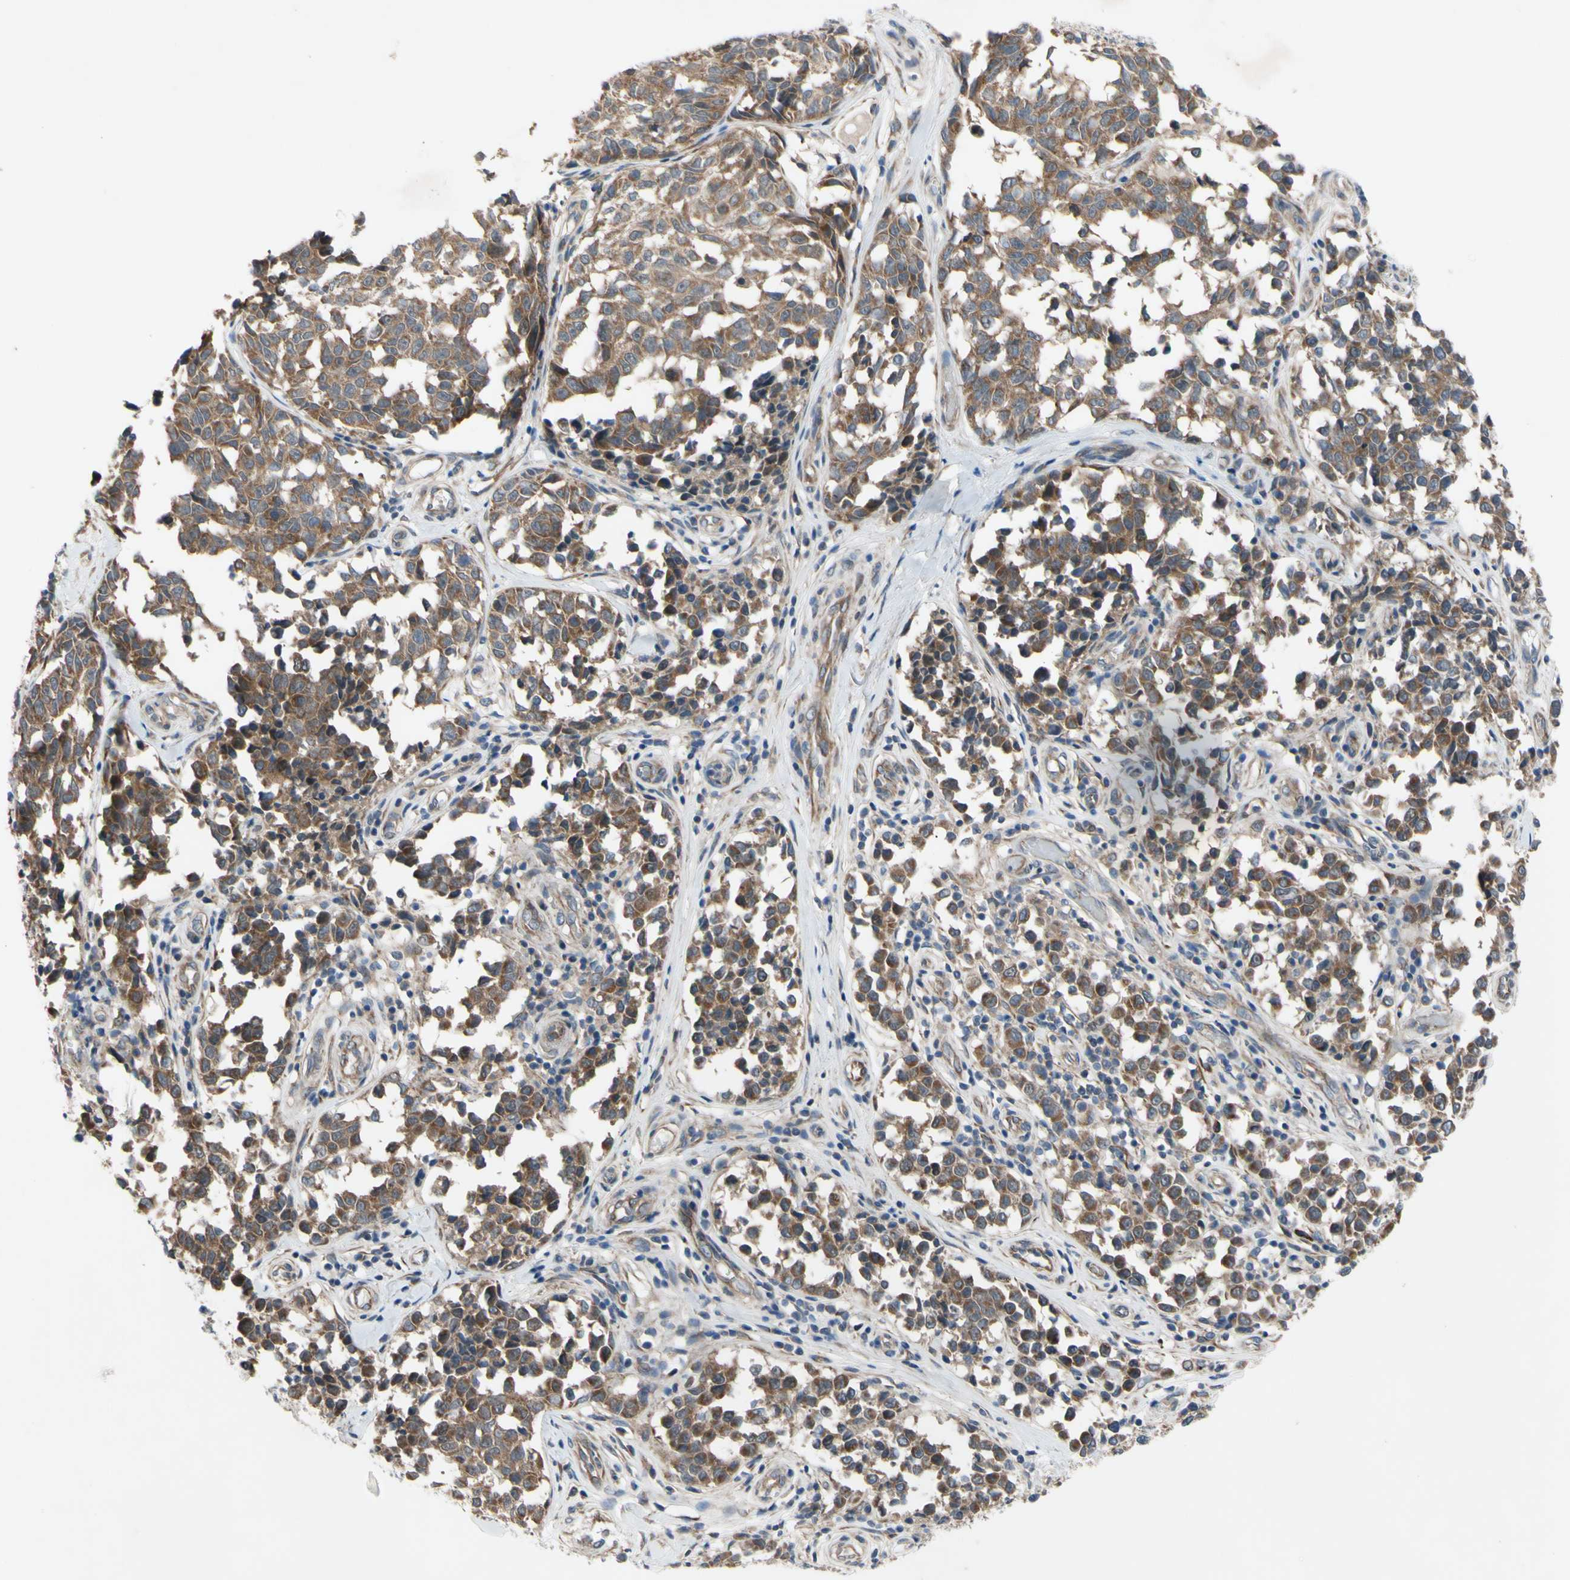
{"staining": {"intensity": "moderate", "quantity": ">75%", "location": "cytoplasmic/membranous"}, "tissue": "melanoma", "cell_type": "Tumor cells", "image_type": "cancer", "snomed": [{"axis": "morphology", "description": "Malignant melanoma, NOS"}, {"axis": "topography", "description": "Skin"}], "caption": "DAB (3,3'-diaminobenzidine) immunohistochemical staining of human malignant melanoma exhibits moderate cytoplasmic/membranous protein staining in approximately >75% of tumor cells.", "gene": "SVIL", "patient": {"sex": "female", "age": 64}}